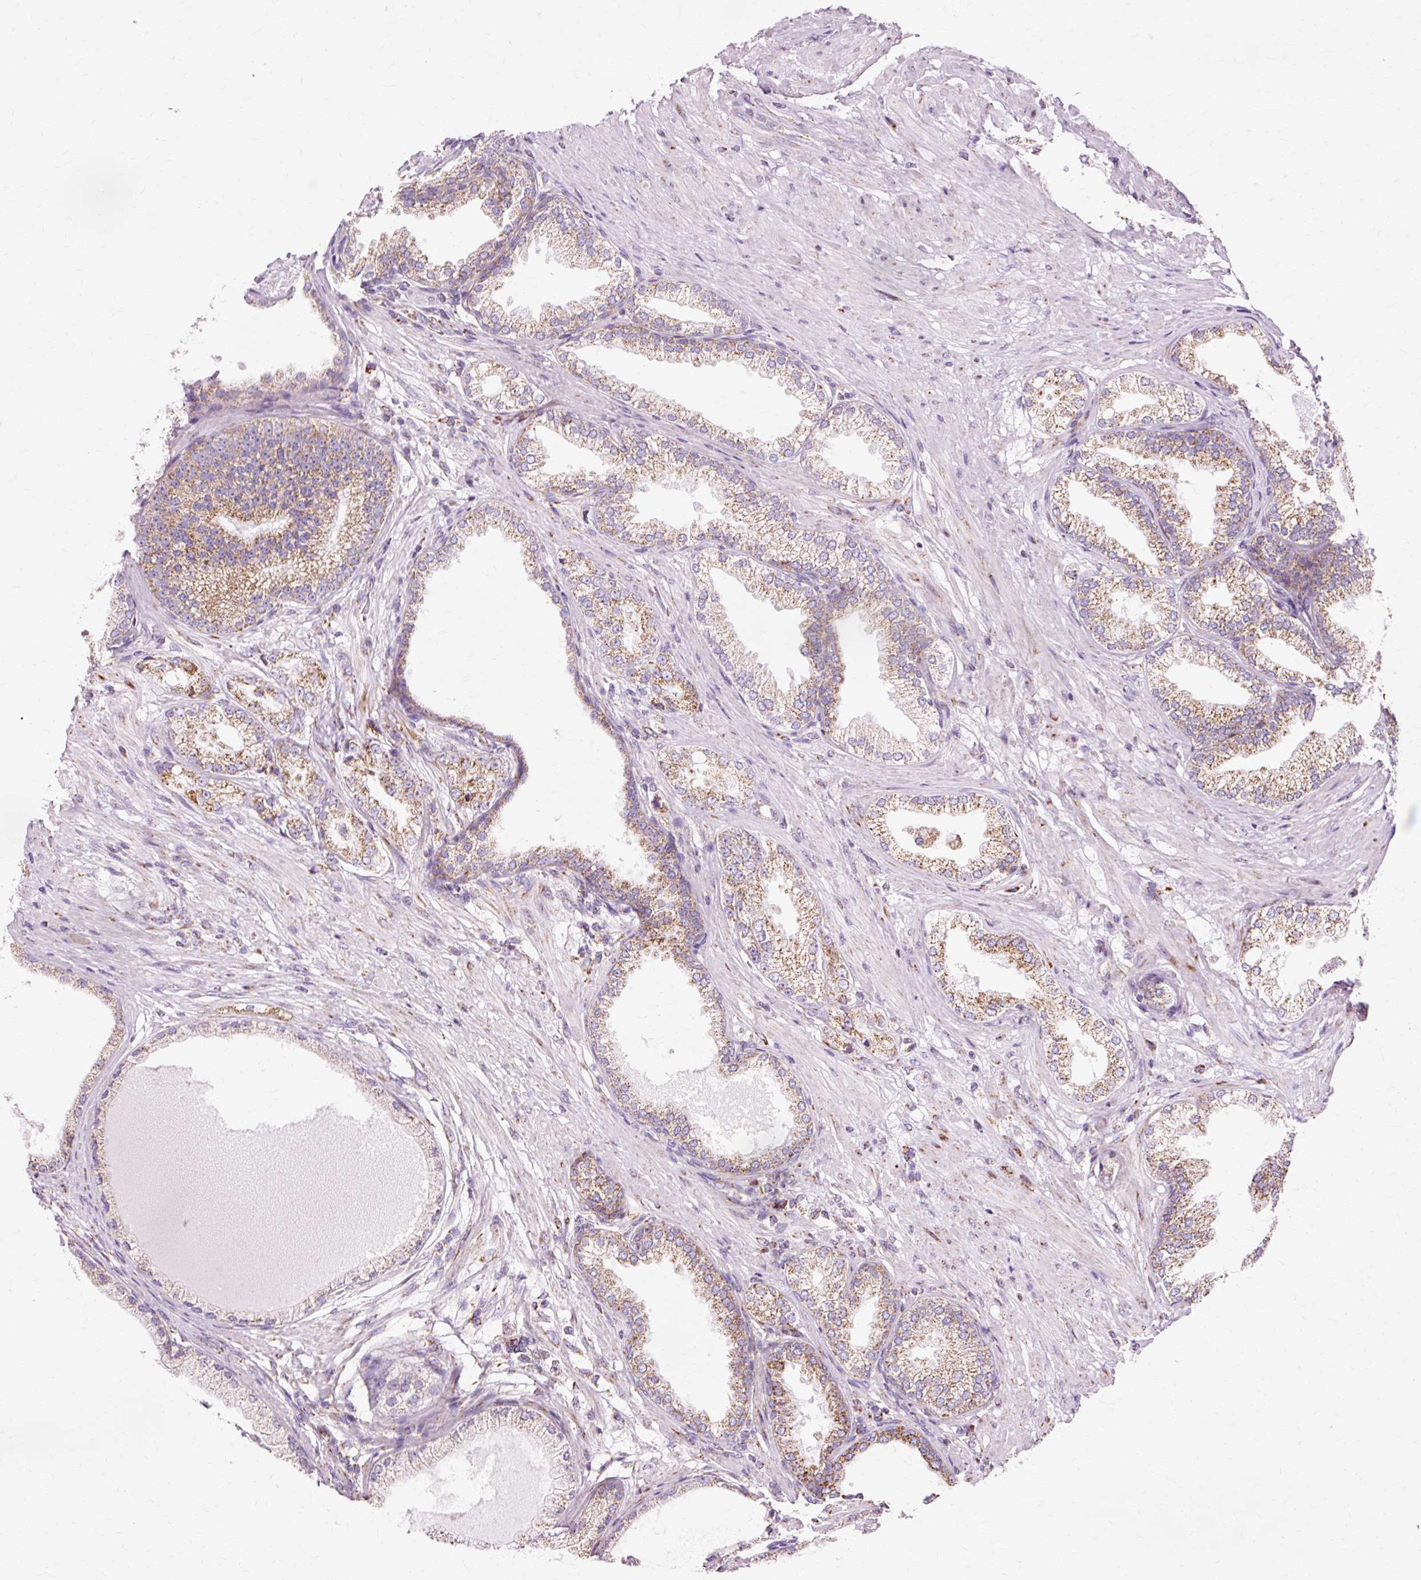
{"staining": {"intensity": "moderate", "quantity": ">75%", "location": "cytoplasmic/membranous"}, "tissue": "prostate cancer", "cell_type": "Tumor cells", "image_type": "cancer", "snomed": [{"axis": "morphology", "description": "Adenocarcinoma, High grade"}, {"axis": "topography", "description": "Prostate"}], "caption": "The immunohistochemical stain shows moderate cytoplasmic/membranous positivity in tumor cells of high-grade adenocarcinoma (prostate) tissue.", "gene": "ATP5PO", "patient": {"sex": "male", "age": 71}}